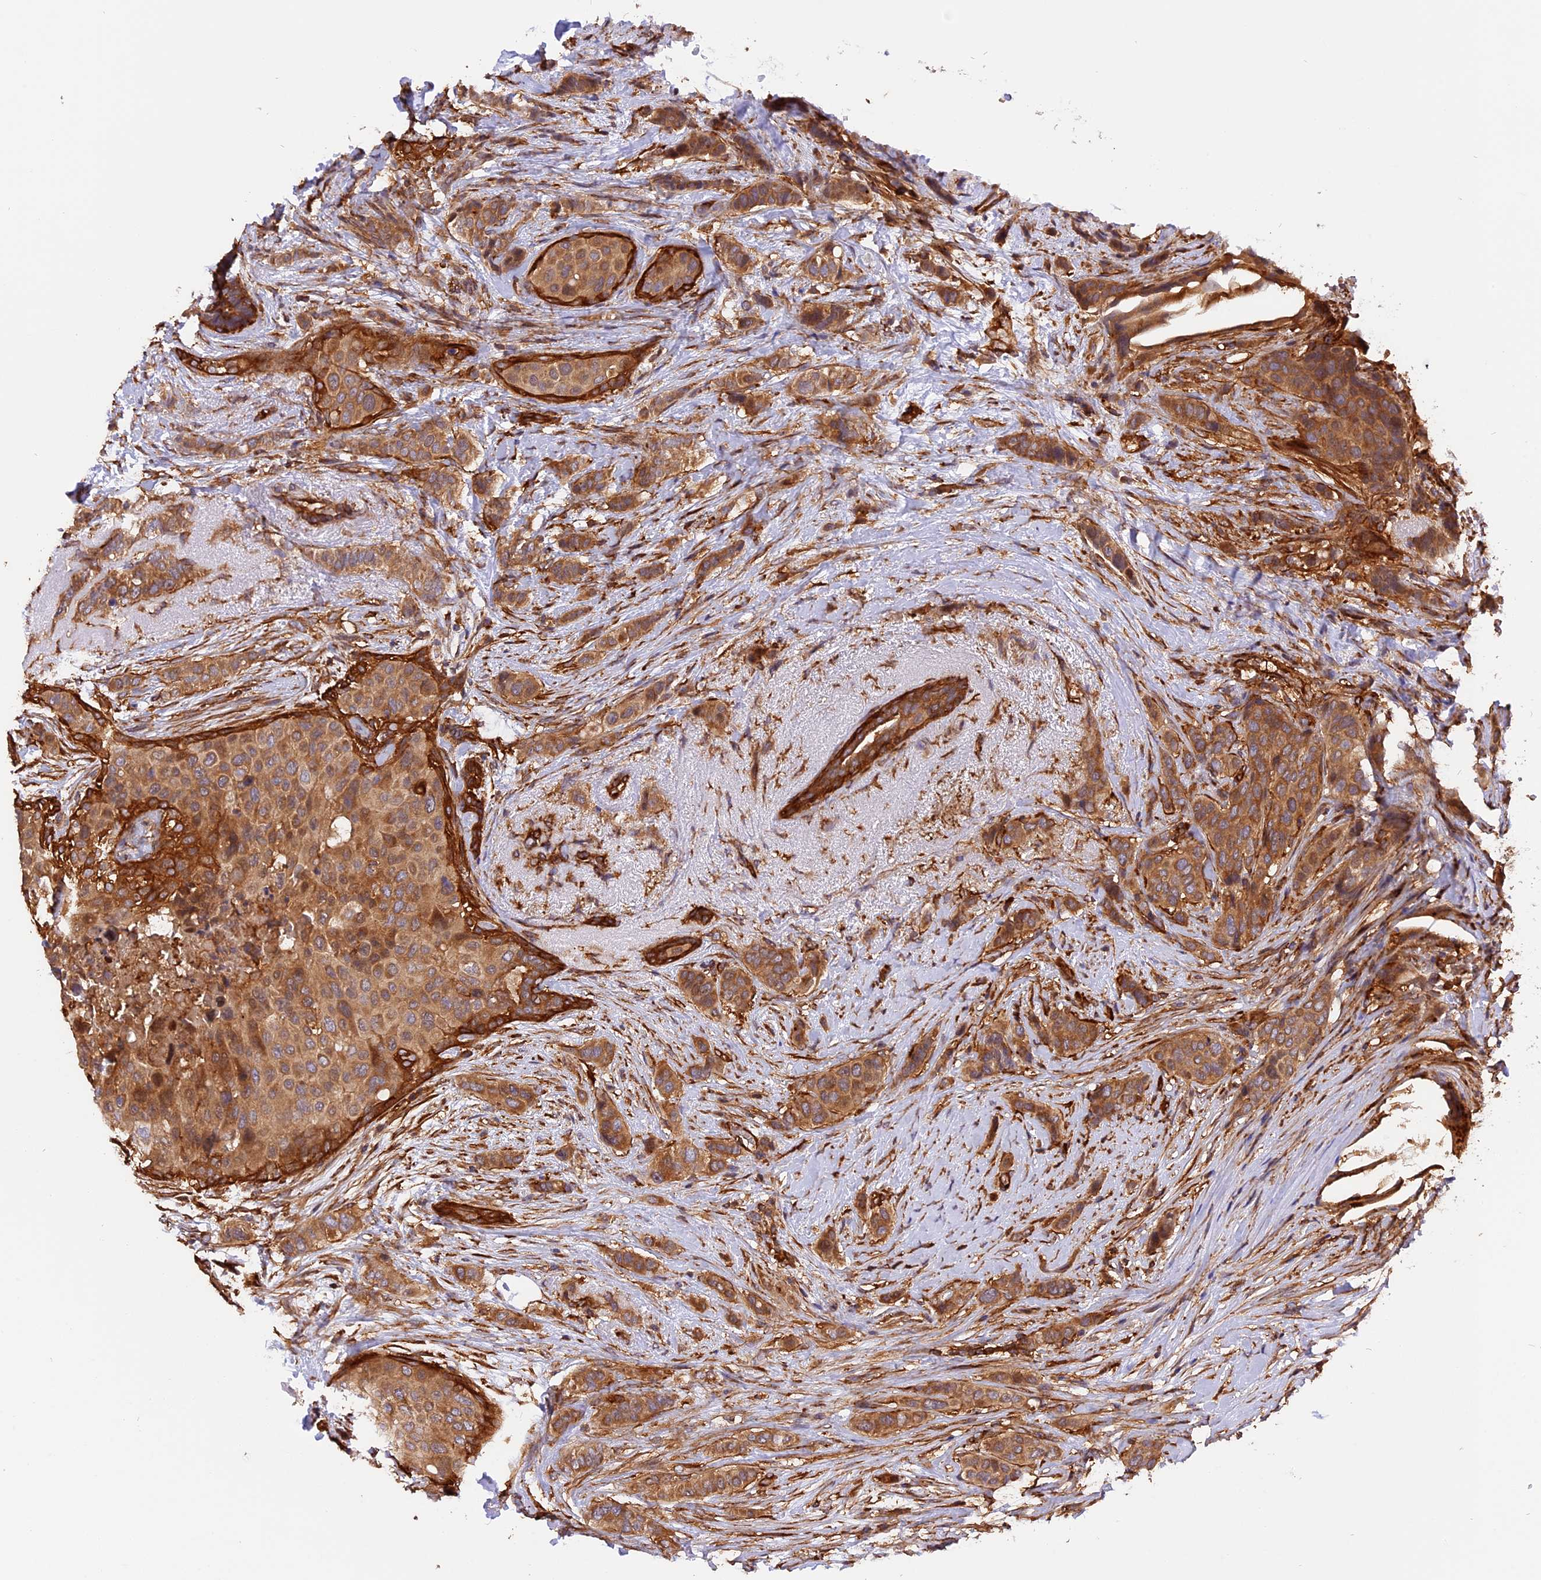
{"staining": {"intensity": "moderate", "quantity": ">75%", "location": "cytoplasmic/membranous"}, "tissue": "breast cancer", "cell_type": "Tumor cells", "image_type": "cancer", "snomed": [{"axis": "morphology", "description": "Lobular carcinoma"}, {"axis": "topography", "description": "Breast"}], "caption": "Immunohistochemical staining of human breast cancer reveals moderate cytoplasmic/membranous protein positivity in about >75% of tumor cells. The staining was performed using DAB (3,3'-diaminobenzidine), with brown indicating positive protein expression. Nuclei are stained blue with hematoxylin.", "gene": "C5orf22", "patient": {"sex": "female", "age": 51}}